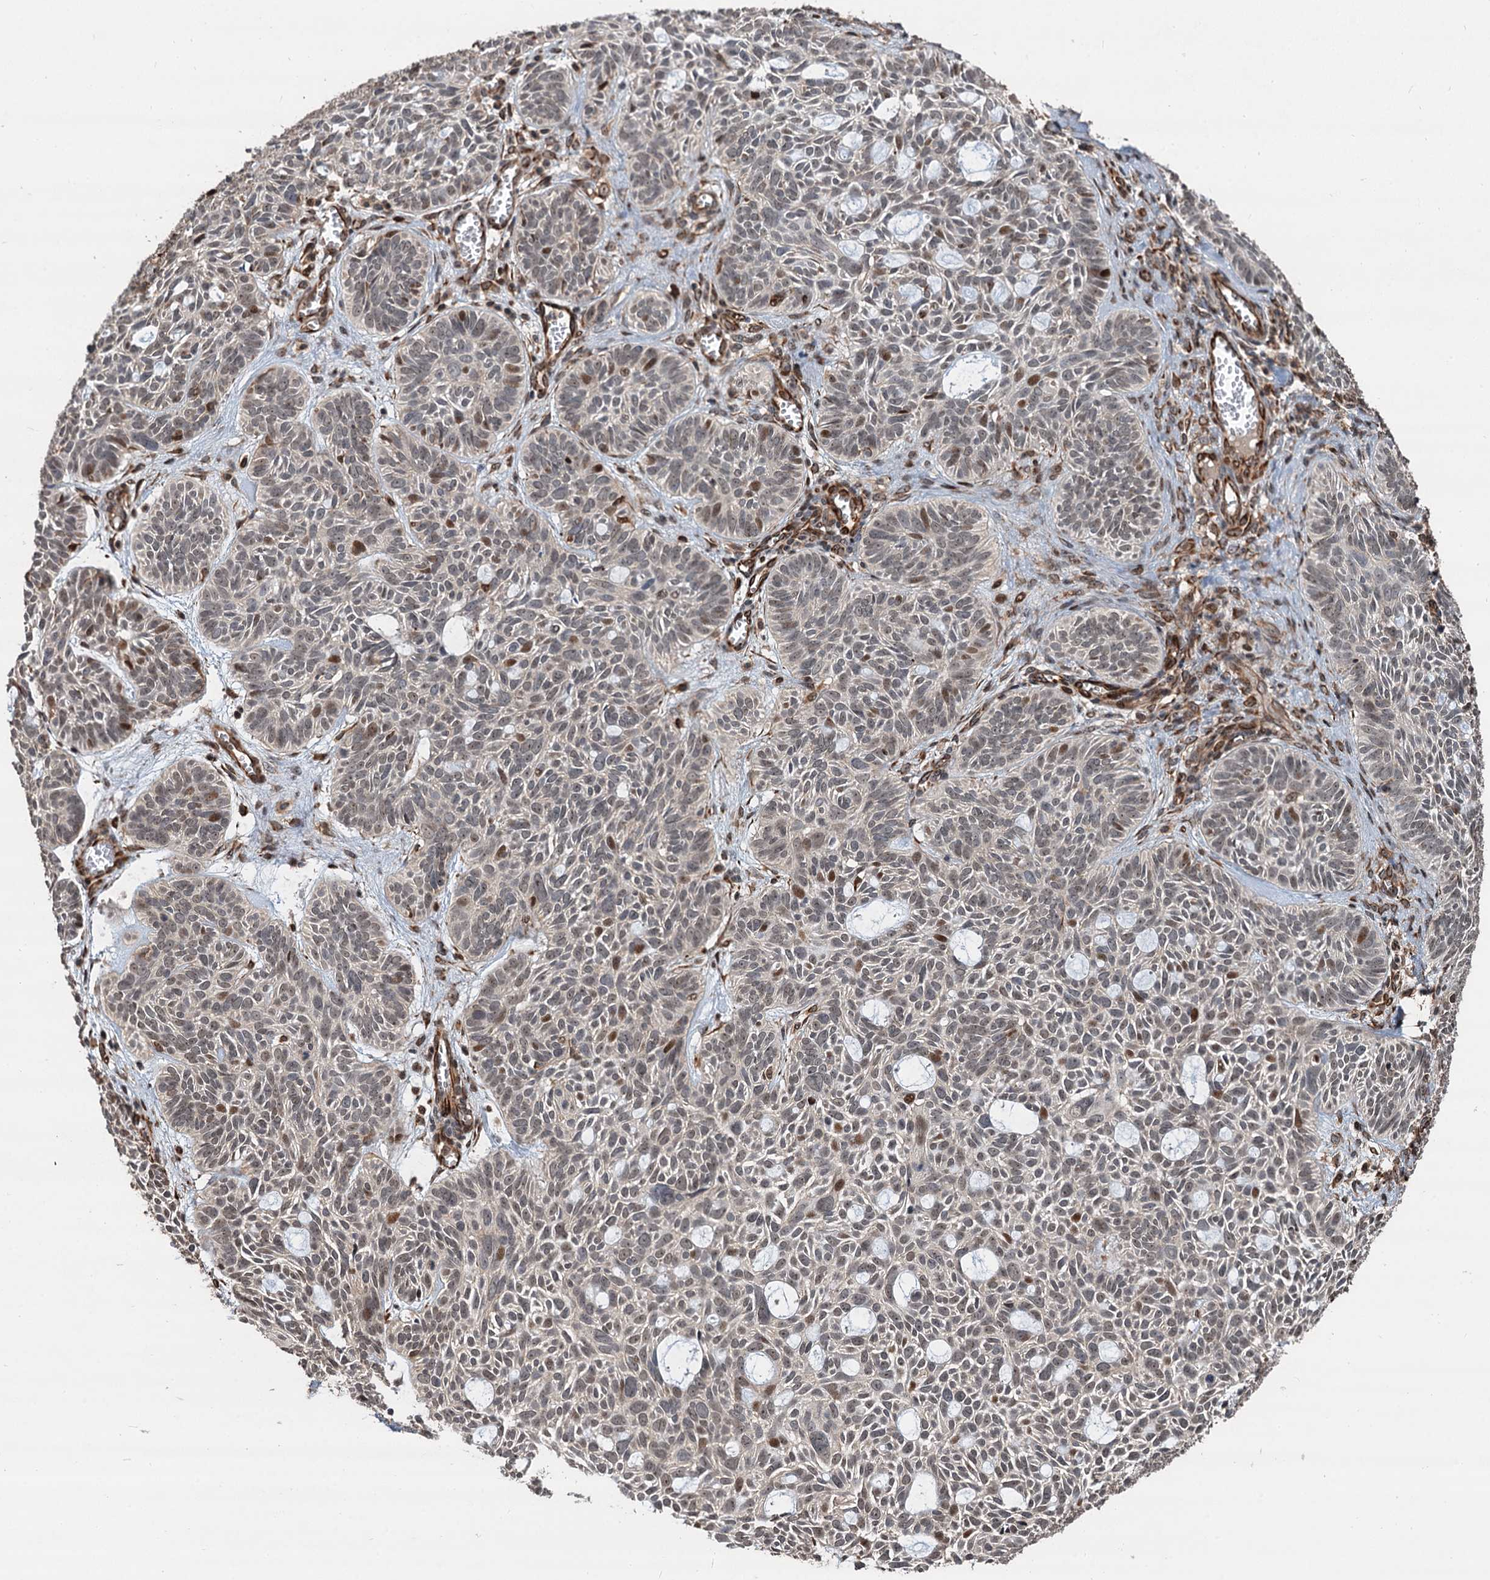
{"staining": {"intensity": "weak", "quantity": "<25%", "location": "nuclear"}, "tissue": "skin cancer", "cell_type": "Tumor cells", "image_type": "cancer", "snomed": [{"axis": "morphology", "description": "Basal cell carcinoma"}, {"axis": "topography", "description": "Skin"}], "caption": "Immunohistochemistry (IHC) micrograph of skin cancer stained for a protein (brown), which demonstrates no positivity in tumor cells.", "gene": "TMA16", "patient": {"sex": "male", "age": 69}}